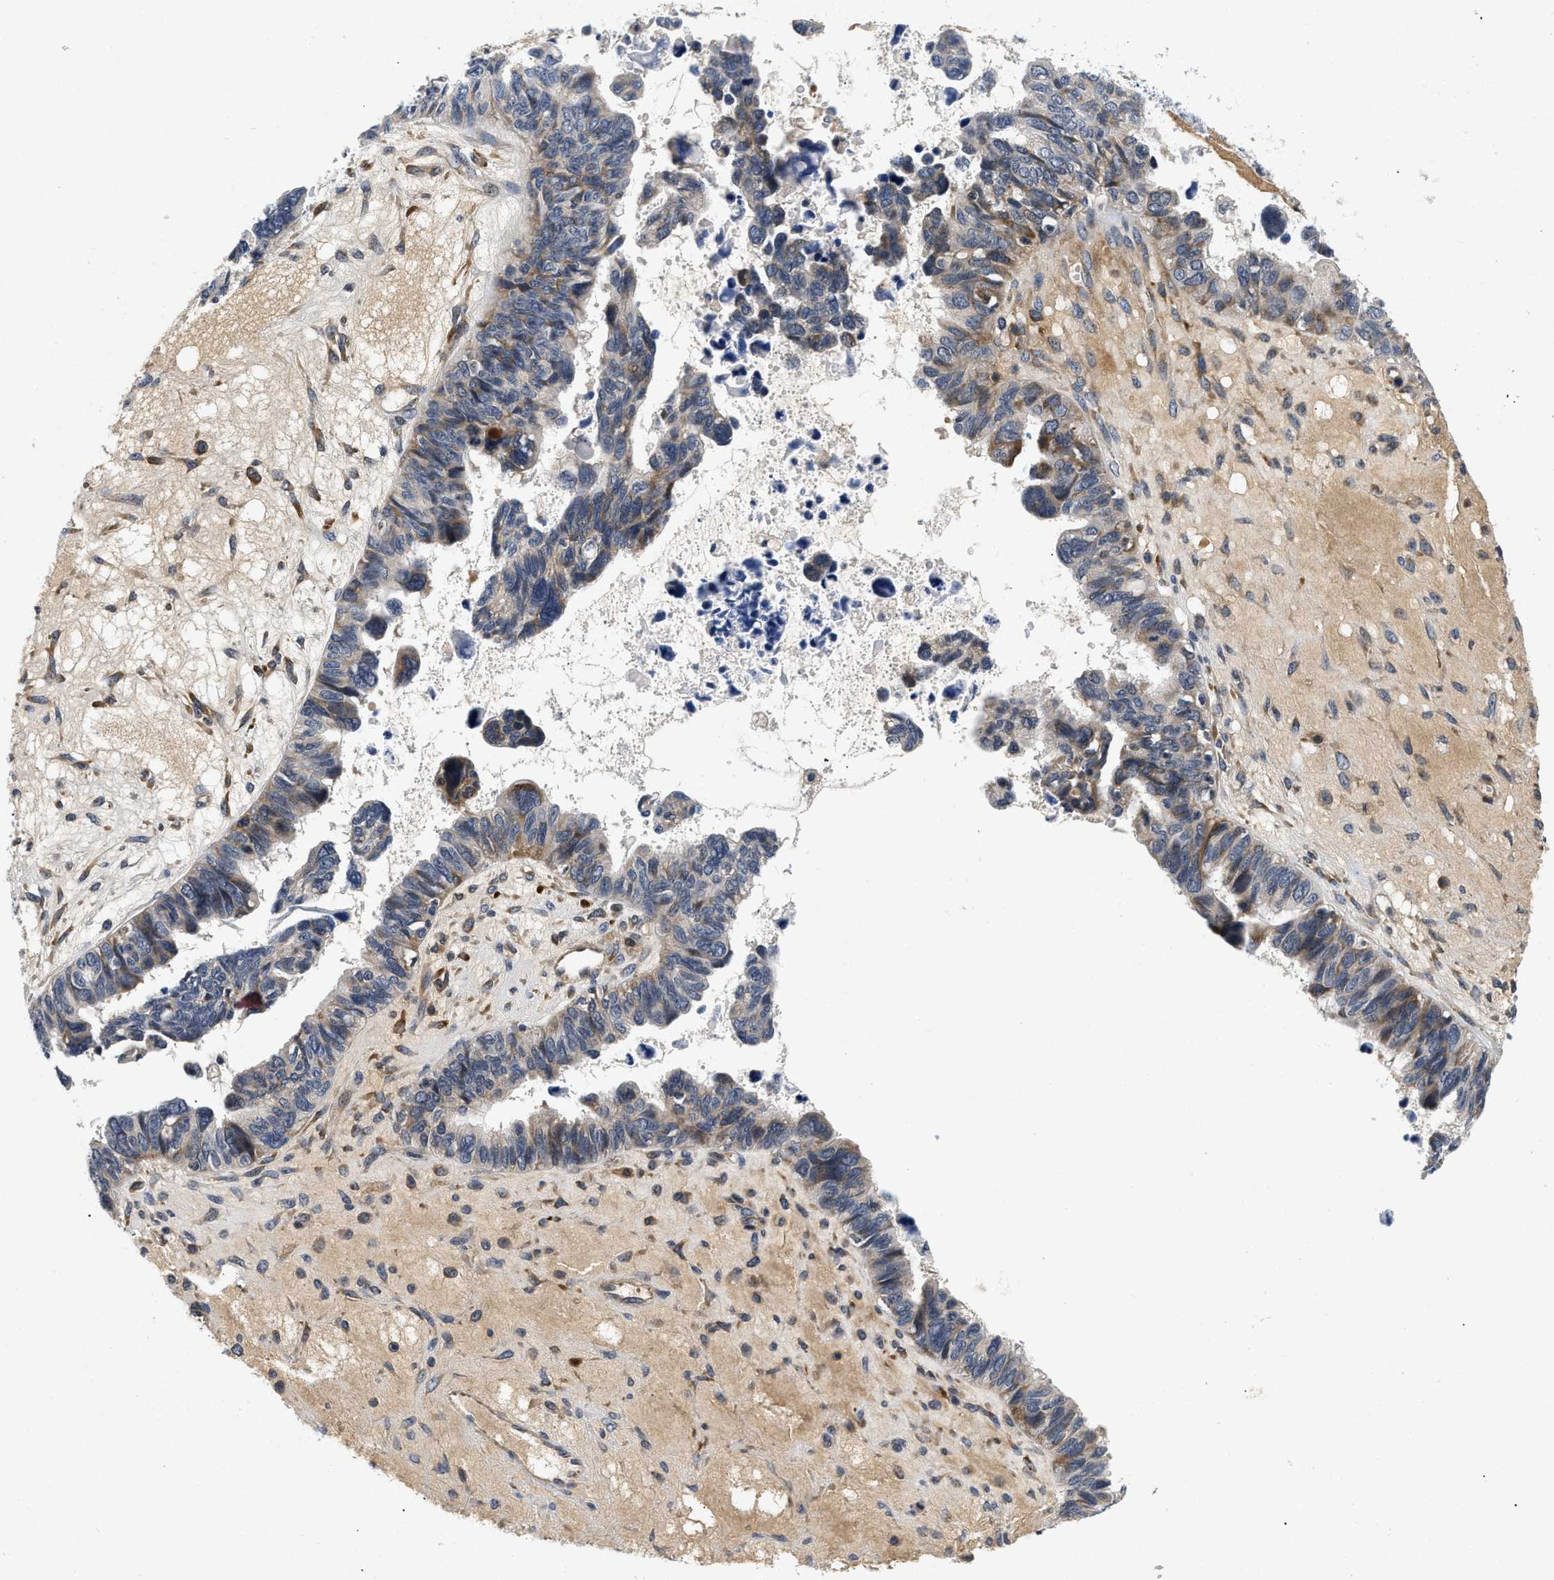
{"staining": {"intensity": "moderate", "quantity": "25%-75%", "location": "cytoplasmic/membranous"}, "tissue": "ovarian cancer", "cell_type": "Tumor cells", "image_type": "cancer", "snomed": [{"axis": "morphology", "description": "Cystadenocarcinoma, serous, NOS"}, {"axis": "topography", "description": "Ovary"}], "caption": "Ovarian cancer tissue demonstrates moderate cytoplasmic/membranous expression in approximately 25%-75% of tumor cells, visualized by immunohistochemistry.", "gene": "PDP1", "patient": {"sex": "female", "age": 79}}